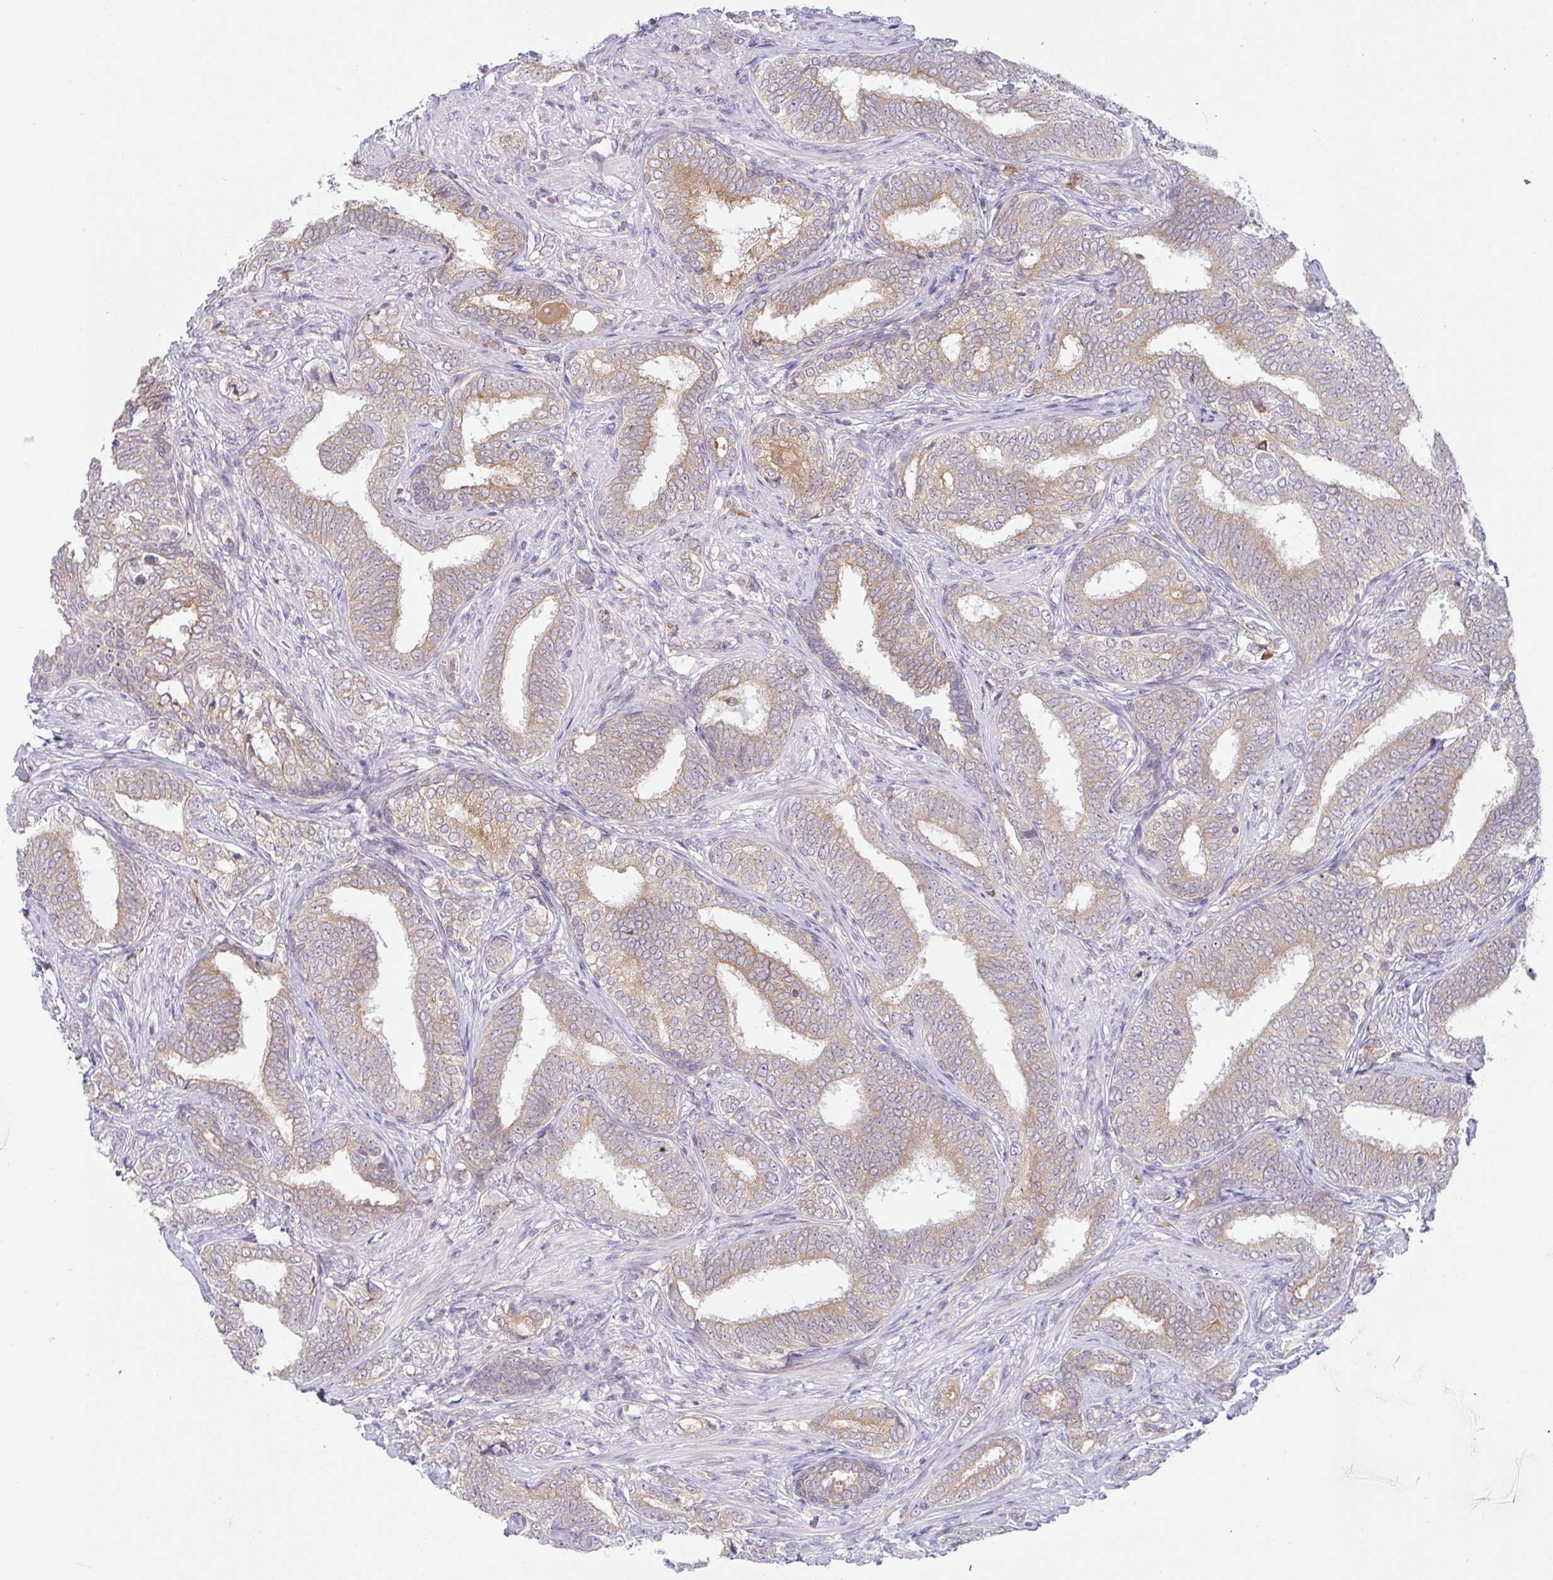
{"staining": {"intensity": "weak", "quantity": ">75%", "location": "cytoplasmic/membranous"}, "tissue": "prostate cancer", "cell_type": "Tumor cells", "image_type": "cancer", "snomed": [{"axis": "morphology", "description": "Adenocarcinoma, High grade"}, {"axis": "topography", "description": "Prostate"}], "caption": "High-magnification brightfield microscopy of prostate cancer (high-grade adenocarcinoma) stained with DAB (3,3'-diaminobenzidine) (brown) and counterstained with hematoxylin (blue). tumor cells exhibit weak cytoplasmic/membranous expression is present in approximately>75% of cells.", "gene": "DERL2", "patient": {"sex": "male", "age": 72}}